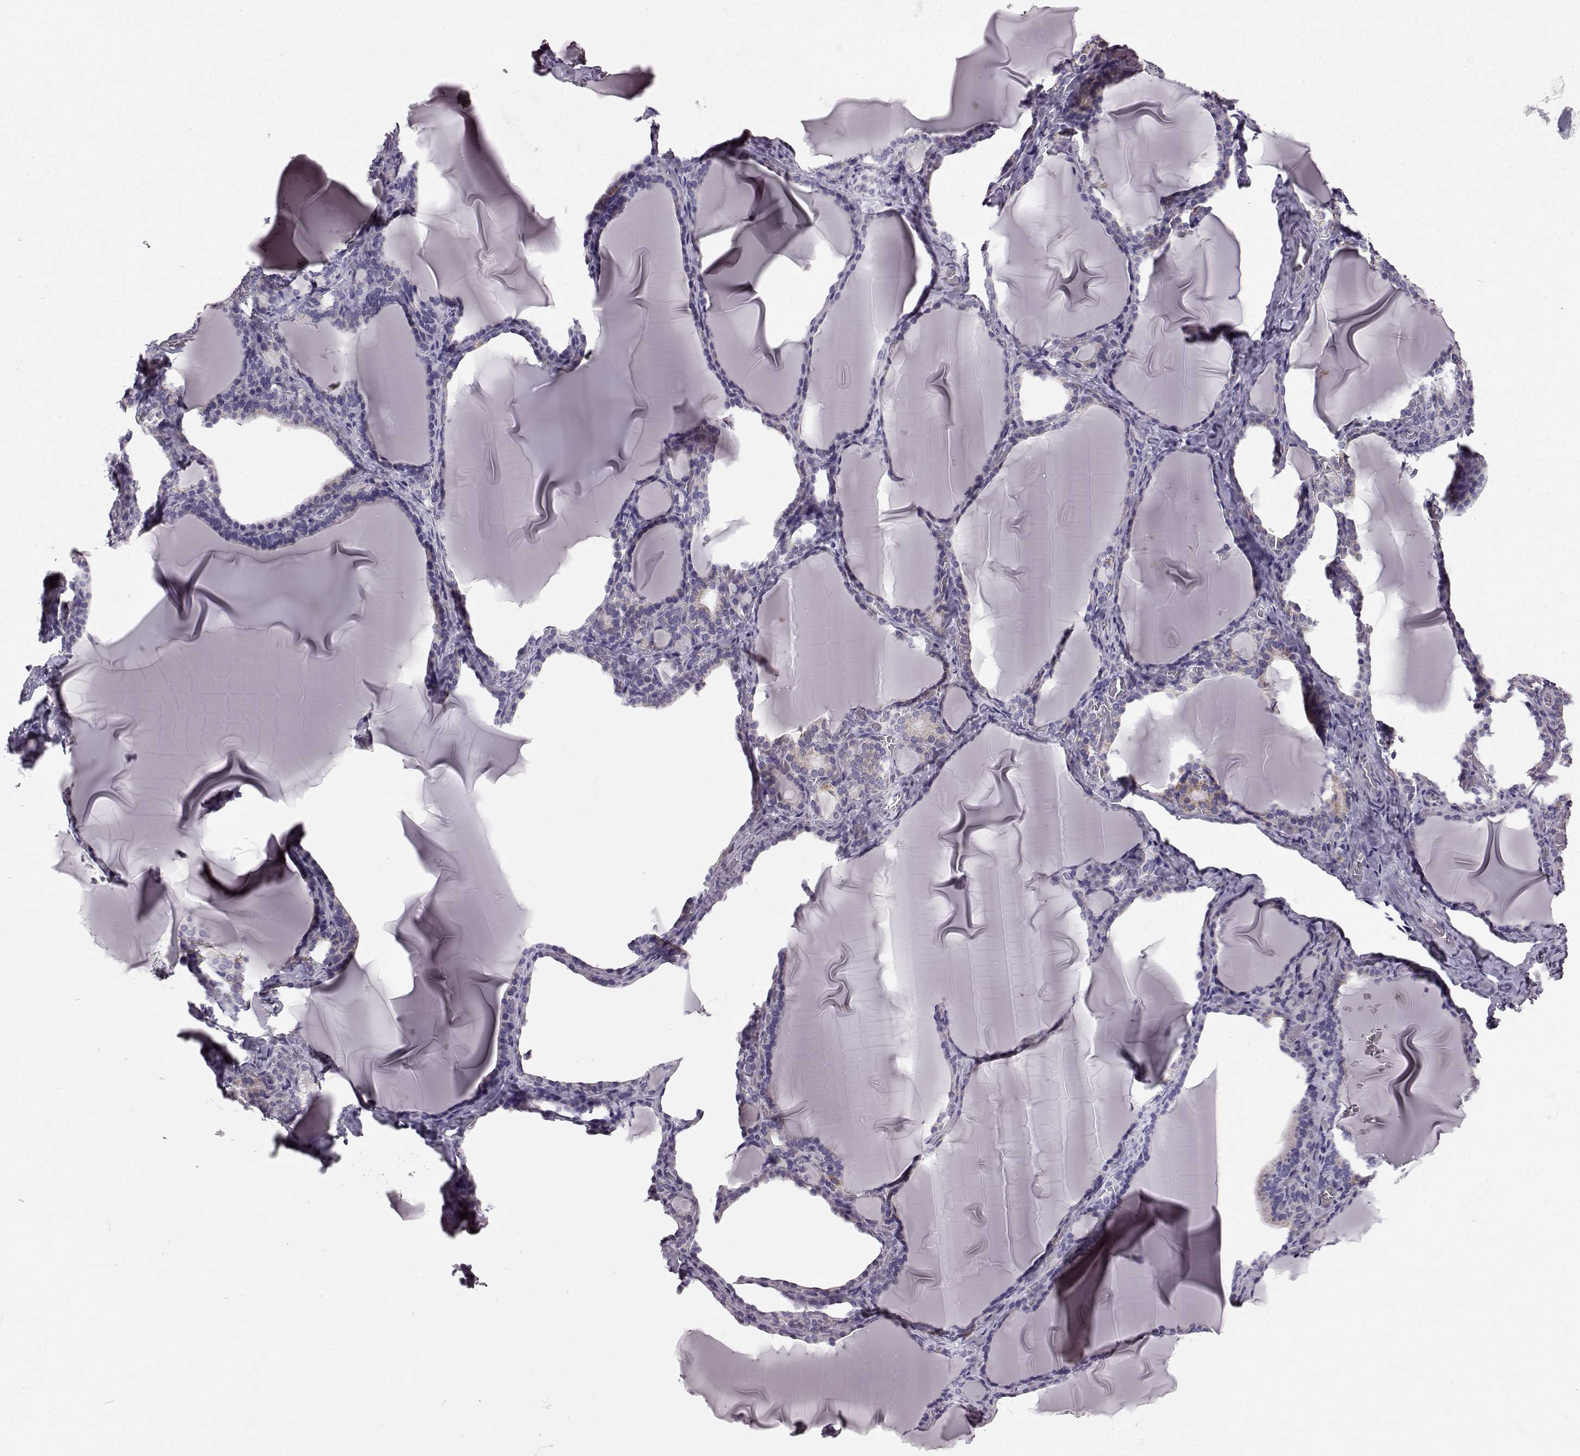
{"staining": {"intensity": "moderate", "quantity": "<25%", "location": "cytoplasmic/membranous"}, "tissue": "thyroid gland", "cell_type": "Glandular cells", "image_type": "normal", "snomed": [{"axis": "morphology", "description": "Normal tissue, NOS"}, {"axis": "morphology", "description": "Hyperplasia, NOS"}, {"axis": "topography", "description": "Thyroid gland"}], "caption": "An immunohistochemistry (IHC) micrograph of benign tissue is shown. Protein staining in brown shows moderate cytoplasmic/membranous positivity in thyroid gland within glandular cells. (brown staining indicates protein expression, while blue staining denotes nuclei).", "gene": "FAM8A1", "patient": {"sex": "female", "age": 27}}